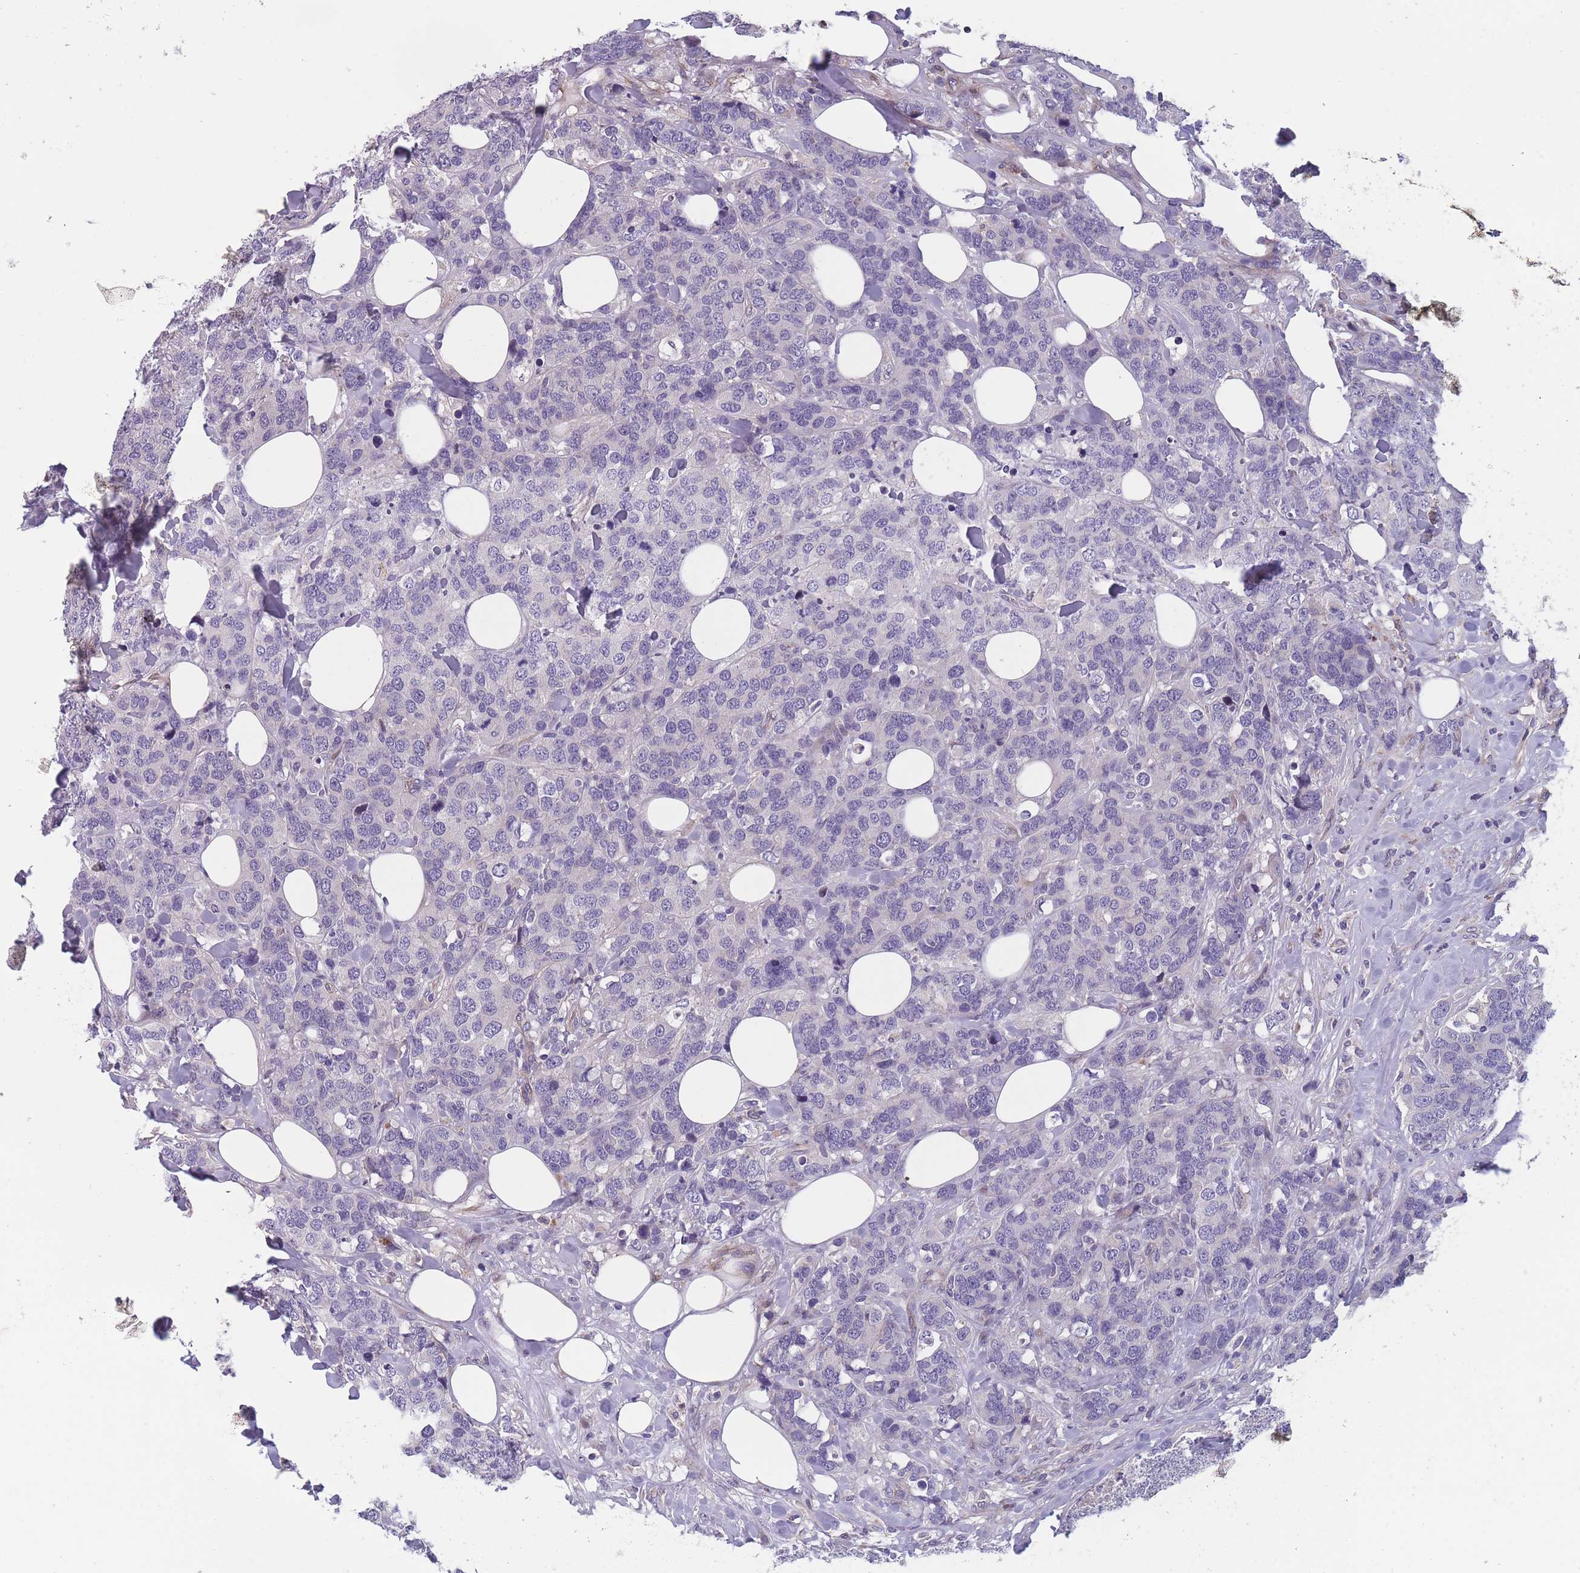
{"staining": {"intensity": "negative", "quantity": "none", "location": "none"}, "tissue": "breast cancer", "cell_type": "Tumor cells", "image_type": "cancer", "snomed": [{"axis": "morphology", "description": "Lobular carcinoma"}, {"axis": "topography", "description": "Breast"}], "caption": "This is an immunohistochemistry (IHC) histopathology image of human breast cancer (lobular carcinoma). There is no staining in tumor cells.", "gene": "FAM83F", "patient": {"sex": "female", "age": 59}}